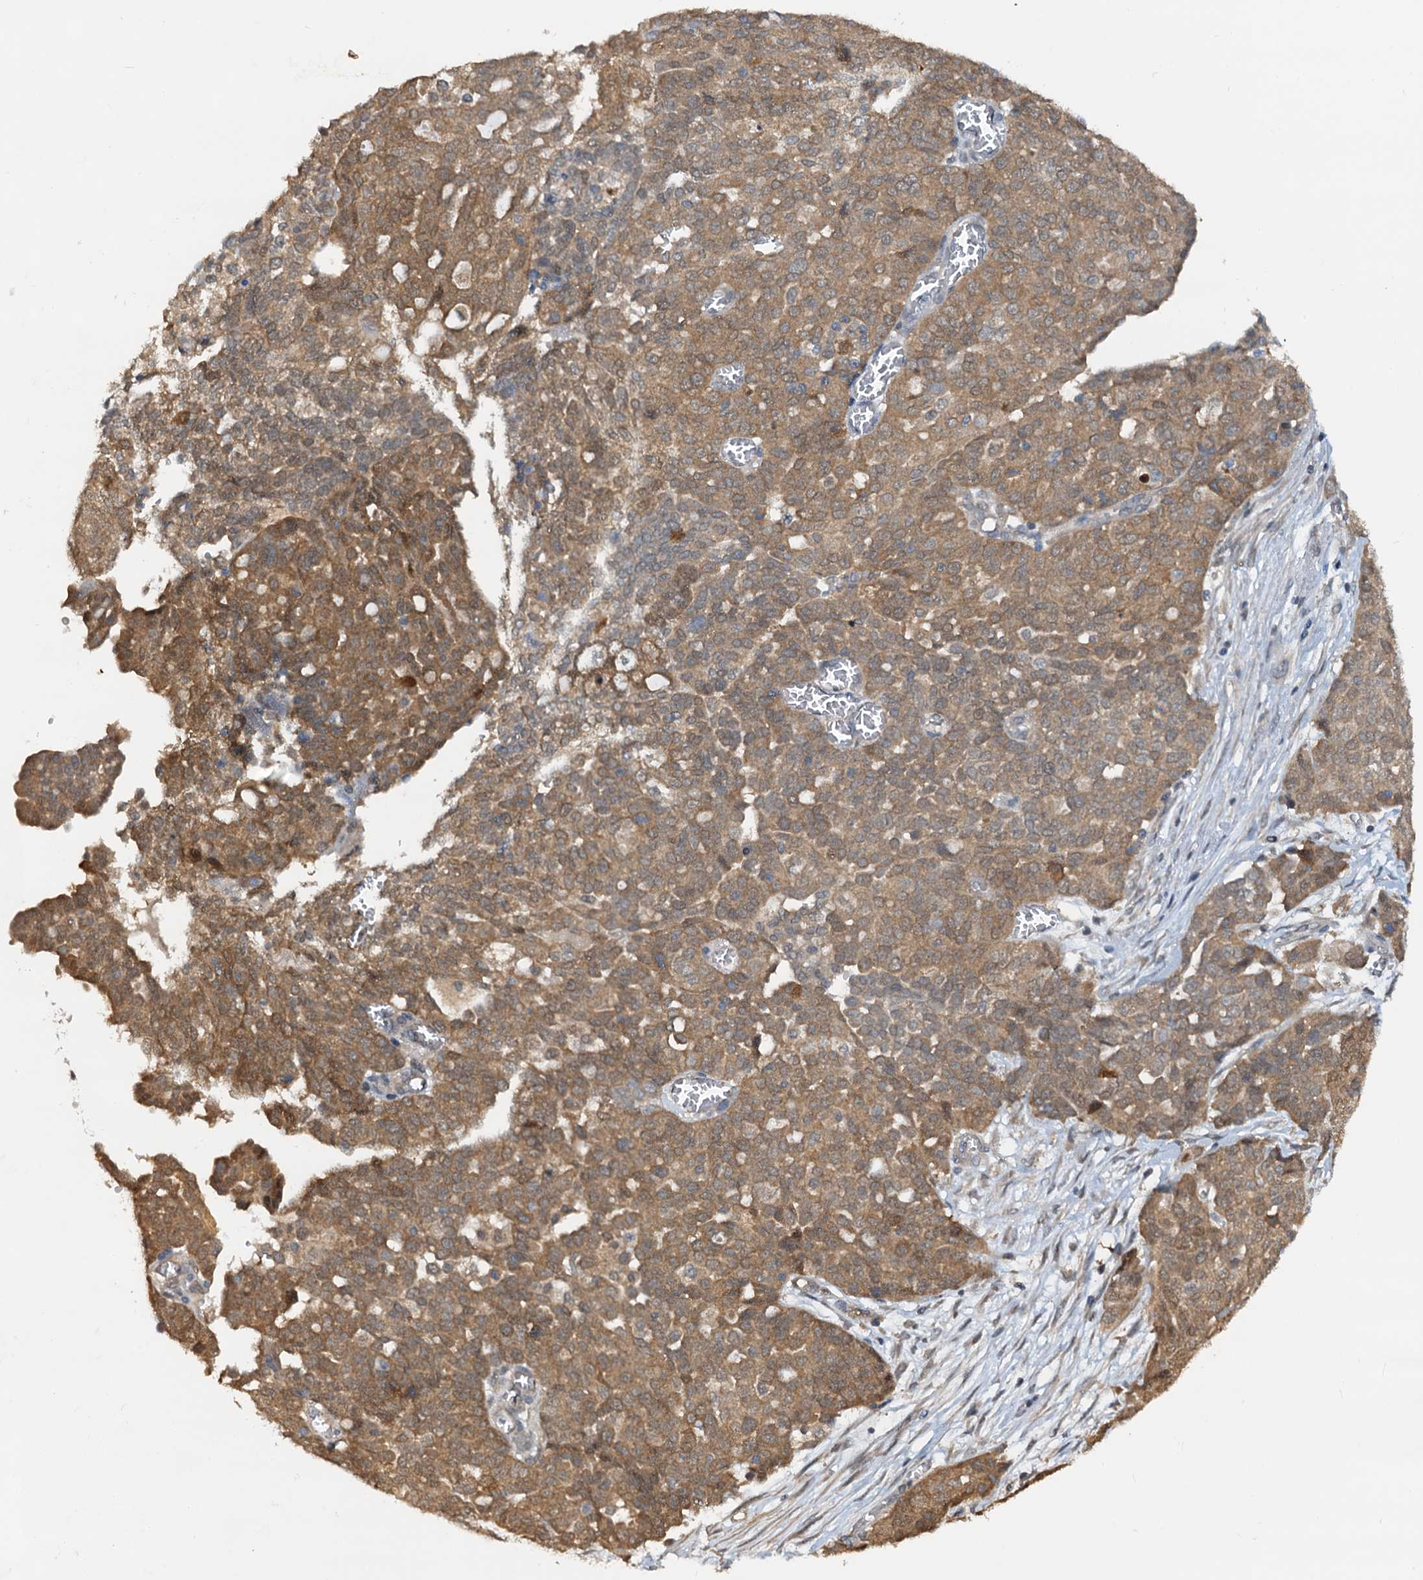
{"staining": {"intensity": "moderate", "quantity": ">75%", "location": "cytoplasmic/membranous"}, "tissue": "ovarian cancer", "cell_type": "Tumor cells", "image_type": "cancer", "snomed": [{"axis": "morphology", "description": "Cystadenocarcinoma, serous, NOS"}, {"axis": "topography", "description": "Soft tissue"}, {"axis": "topography", "description": "Ovary"}], "caption": "Immunohistochemistry (IHC) (DAB) staining of ovarian cancer (serous cystadenocarcinoma) displays moderate cytoplasmic/membranous protein positivity in about >75% of tumor cells. (DAB IHC, brown staining for protein, blue staining for nuclei).", "gene": "PTGES3", "patient": {"sex": "female", "age": 57}}